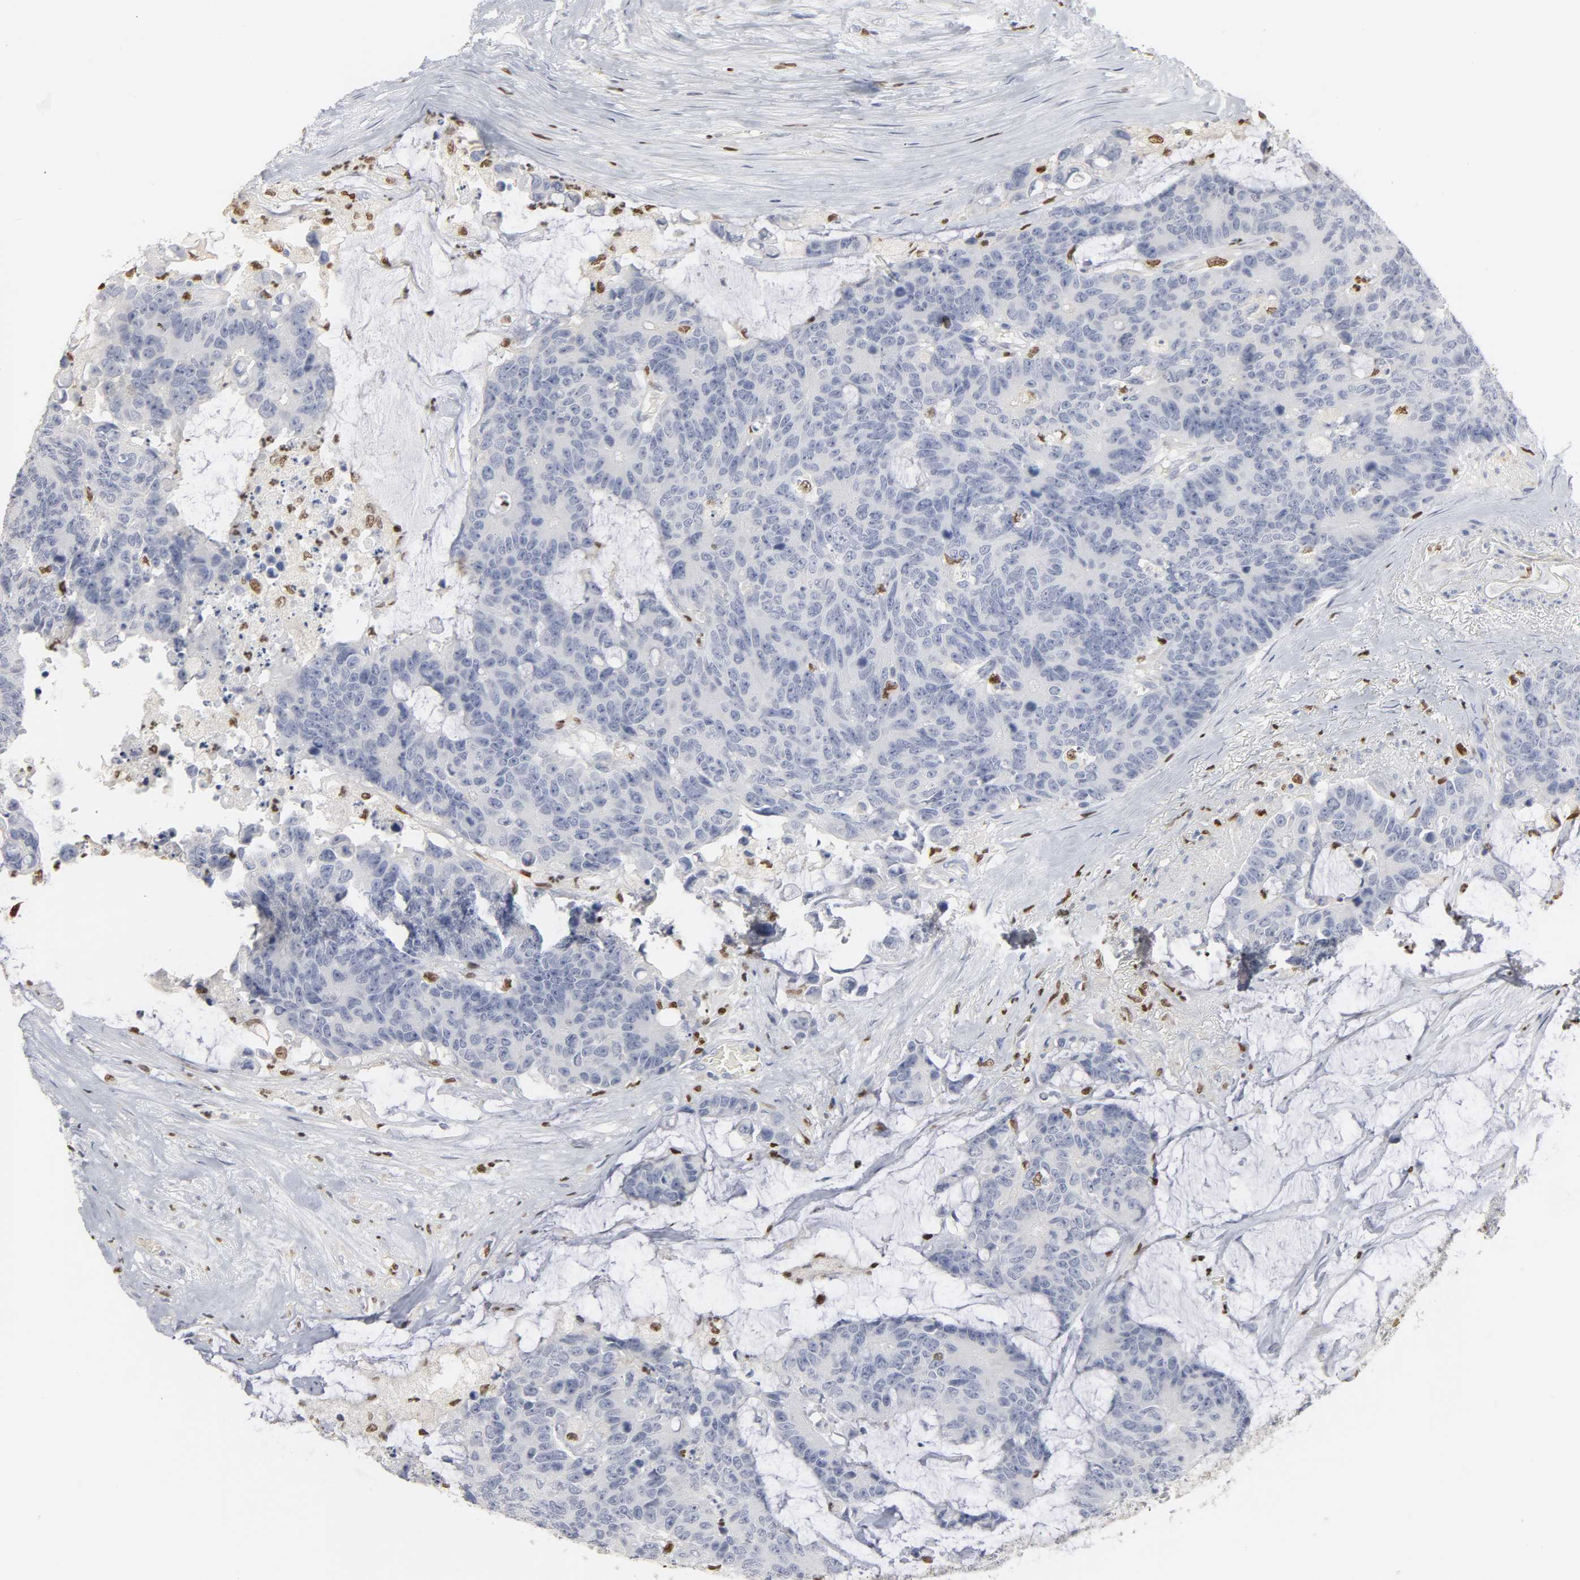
{"staining": {"intensity": "negative", "quantity": "none", "location": "none"}, "tissue": "colorectal cancer", "cell_type": "Tumor cells", "image_type": "cancer", "snomed": [{"axis": "morphology", "description": "Adenocarcinoma, NOS"}, {"axis": "topography", "description": "Colon"}], "caption": "Human colorectal cancer (adenocarcinoma) stained for a protein using IHC reveals no staining in tumor cells.", "gene": "SPI1", "patient": {"sex": "female", "age": 86}}